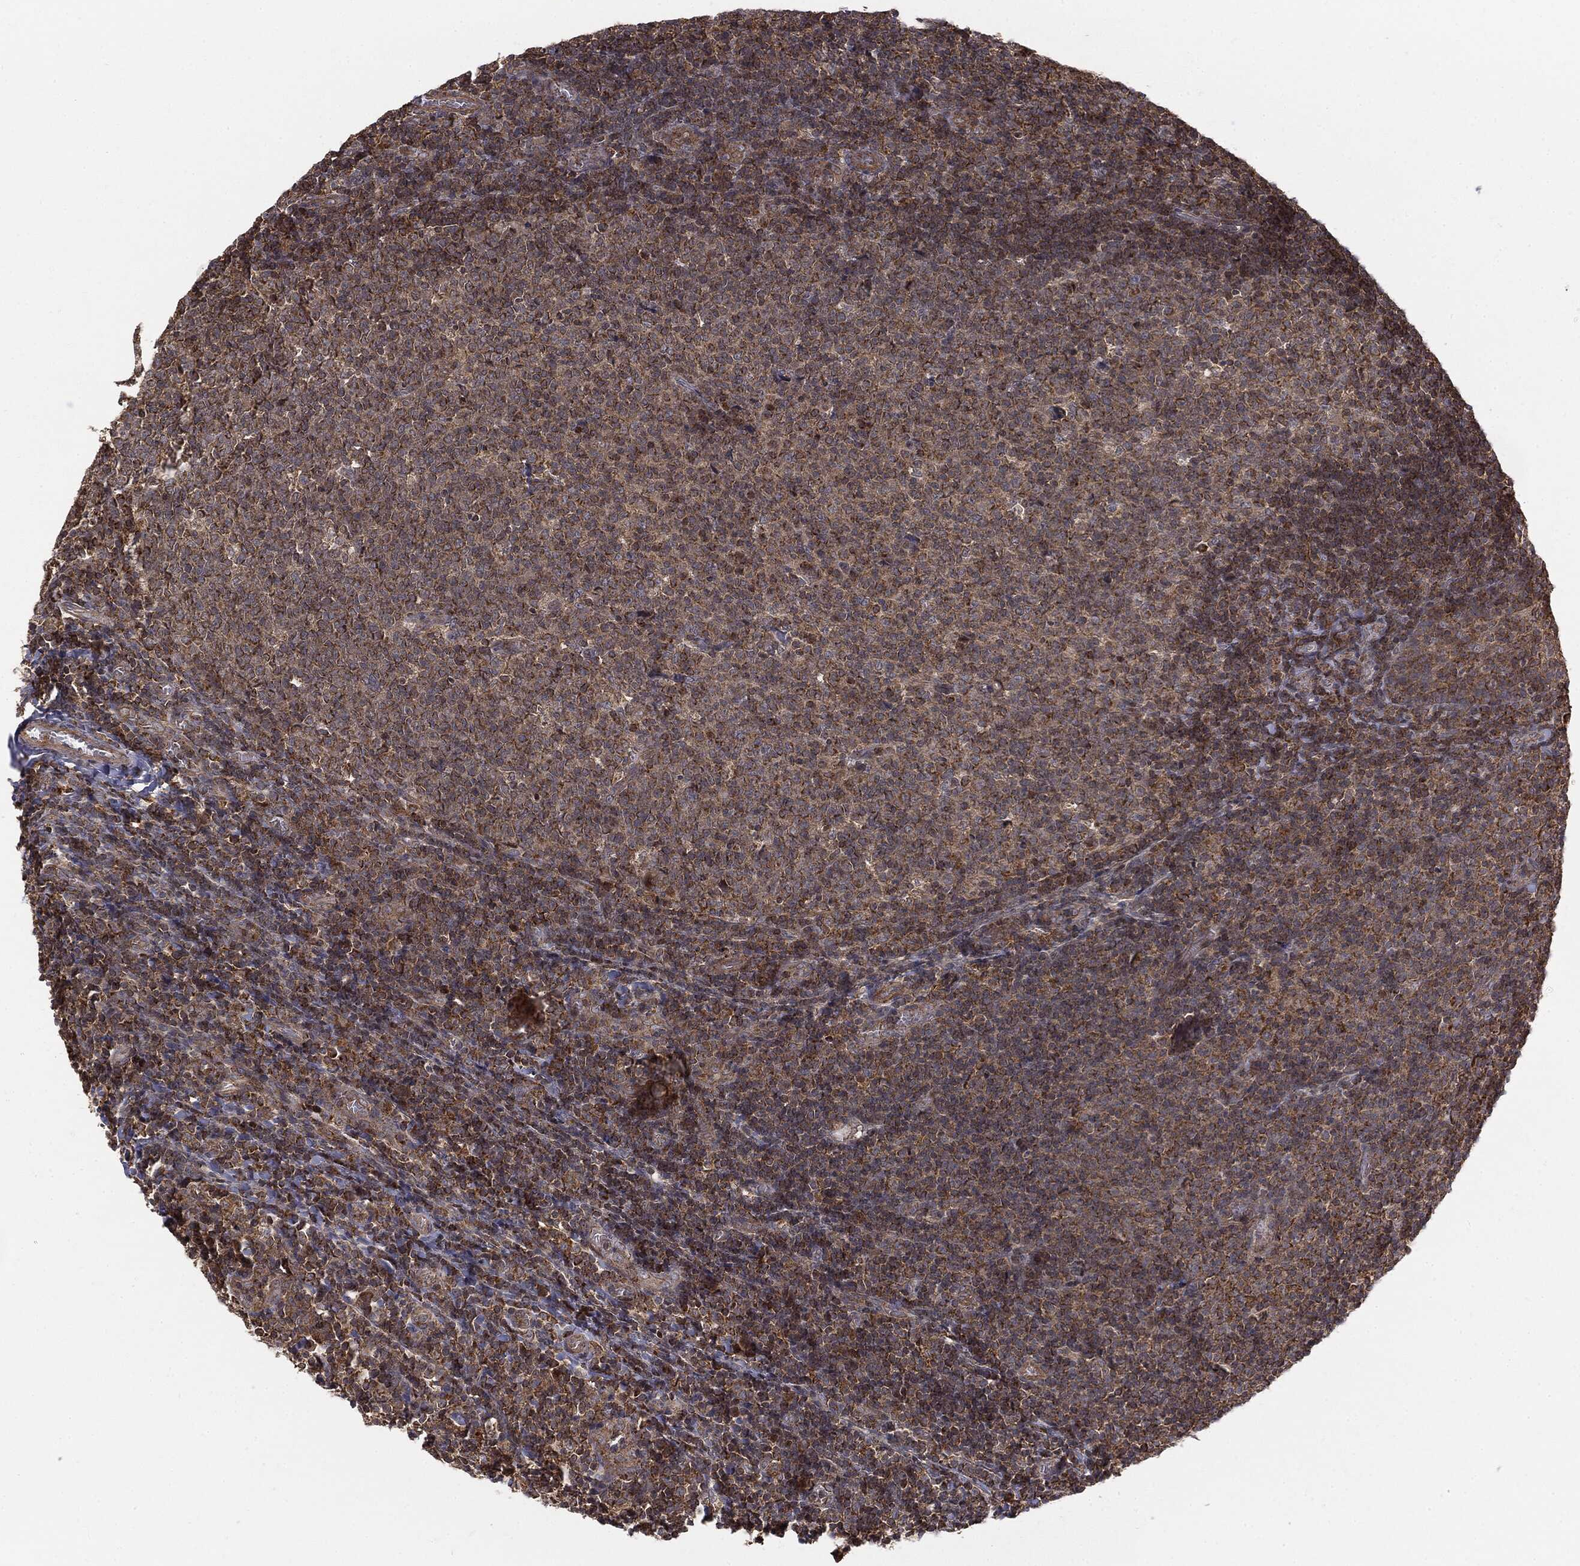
{"staining": {"intensity": "moderate", "quantity": "25%-75%", "location": "cytoplasmic/membranous"}, "tissue": "tonsil", "cell_type": "Germinal center cells", "image_type": "normal", "snomed": [{"axis": "morphology", "description": "Normal tissue, NOS"}, {"axis": "topography", "description": "Tonsil"}], "caption": "Protein expression analysis of unremarkable human tonsil reveals moderate cytoplasmic/membranous positivity in about 25%-75% of germinal center cells.", "gene": "MTOR", "patient": {"sex": "female", "age": 5}}